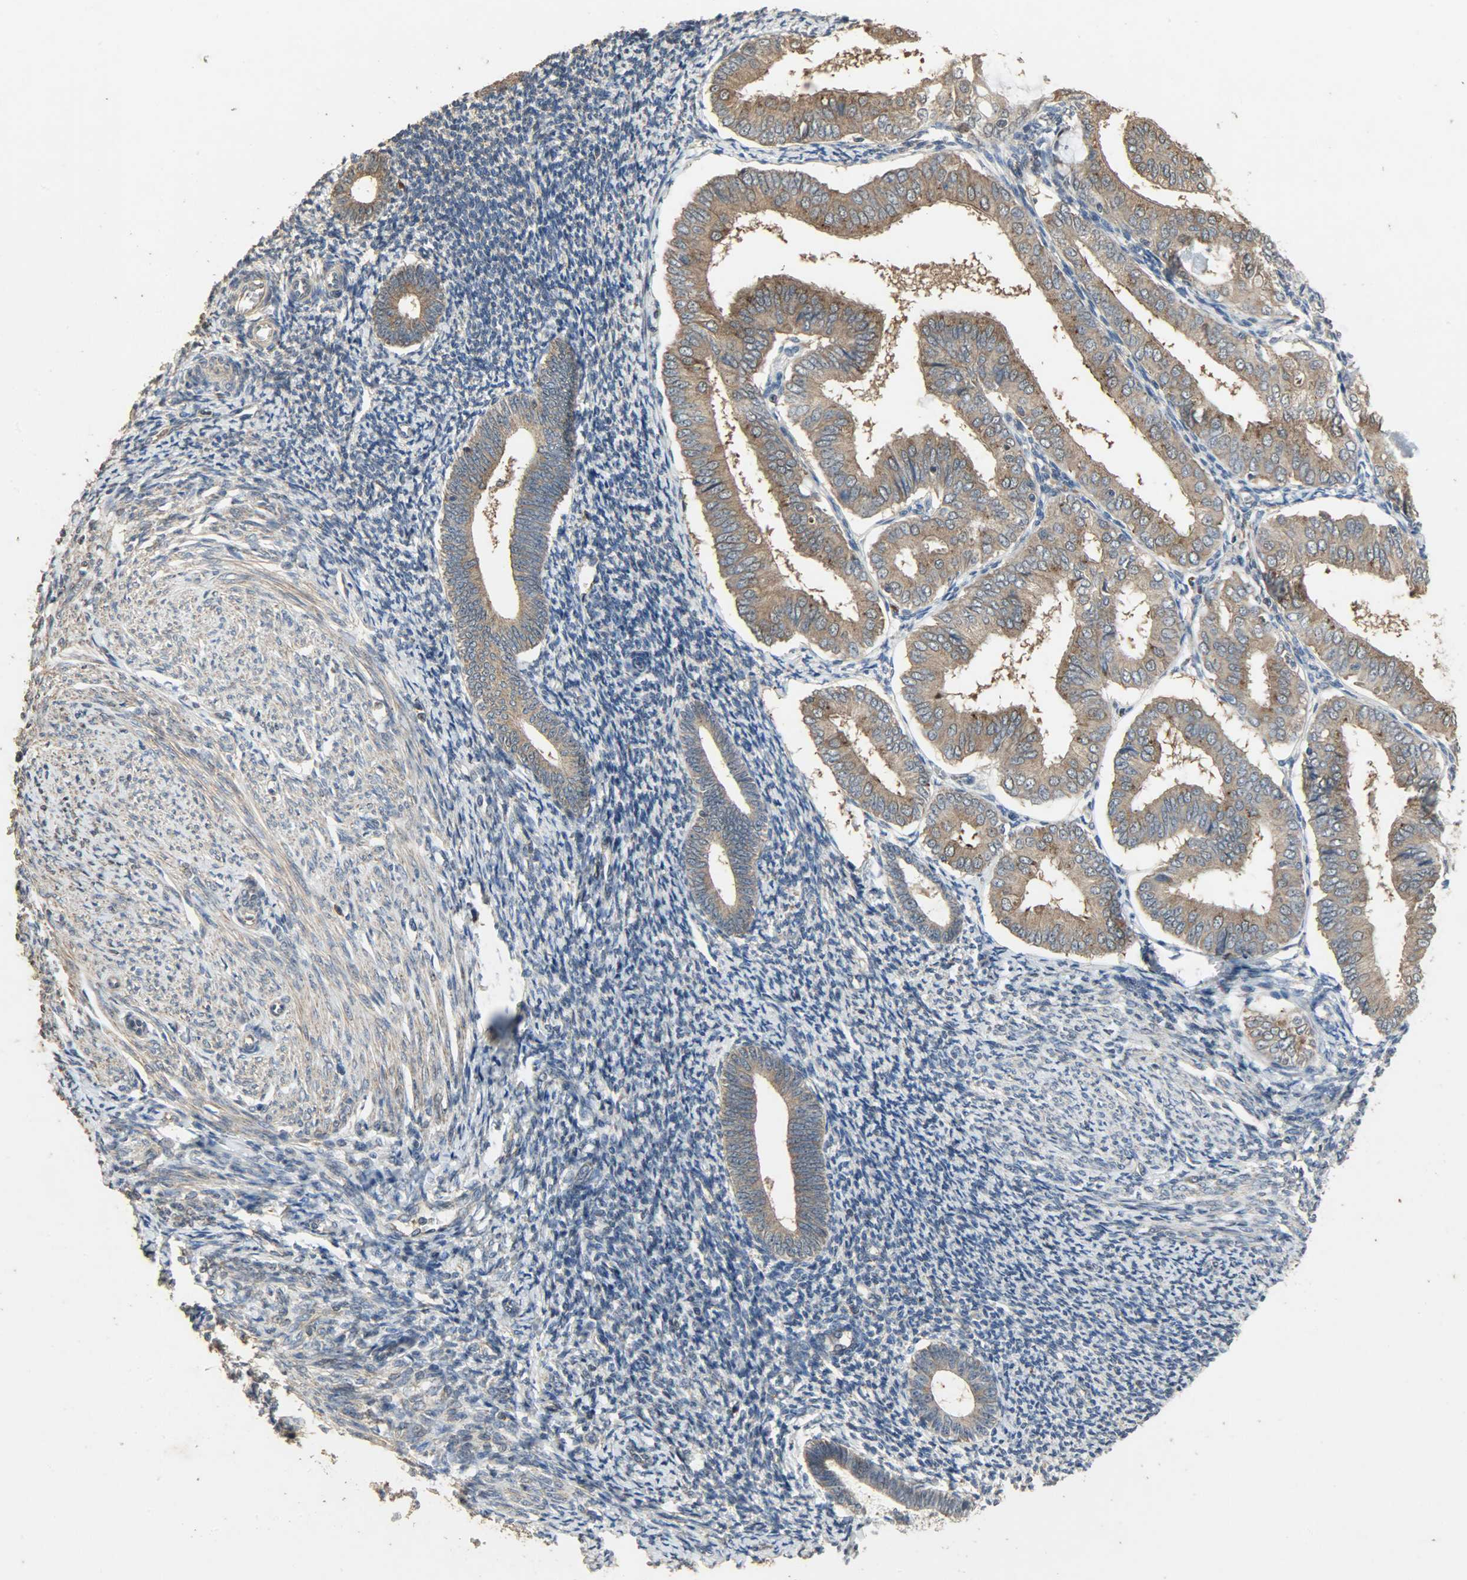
{"staining": {"intensity": "weak", "quantity": ">75%", "location": "cytoplasmic/membranous"}, "tissue": "endometrium", "cell_type": "Cells in endometrial stroma", "image_type": "normal", "snomed": [{"axis": "morphology", "description": "Normal tissue, NOS"}, {"axis": "topography", "description": "Endometrium"}], "caption": "Cells in endometrial stroma display weak cytoplasmic/membranous staining in about >75% of cells in unremarkable endometrium.", "gene": "CDKN2C", "patient": {"sex": "female", "age": 57}}